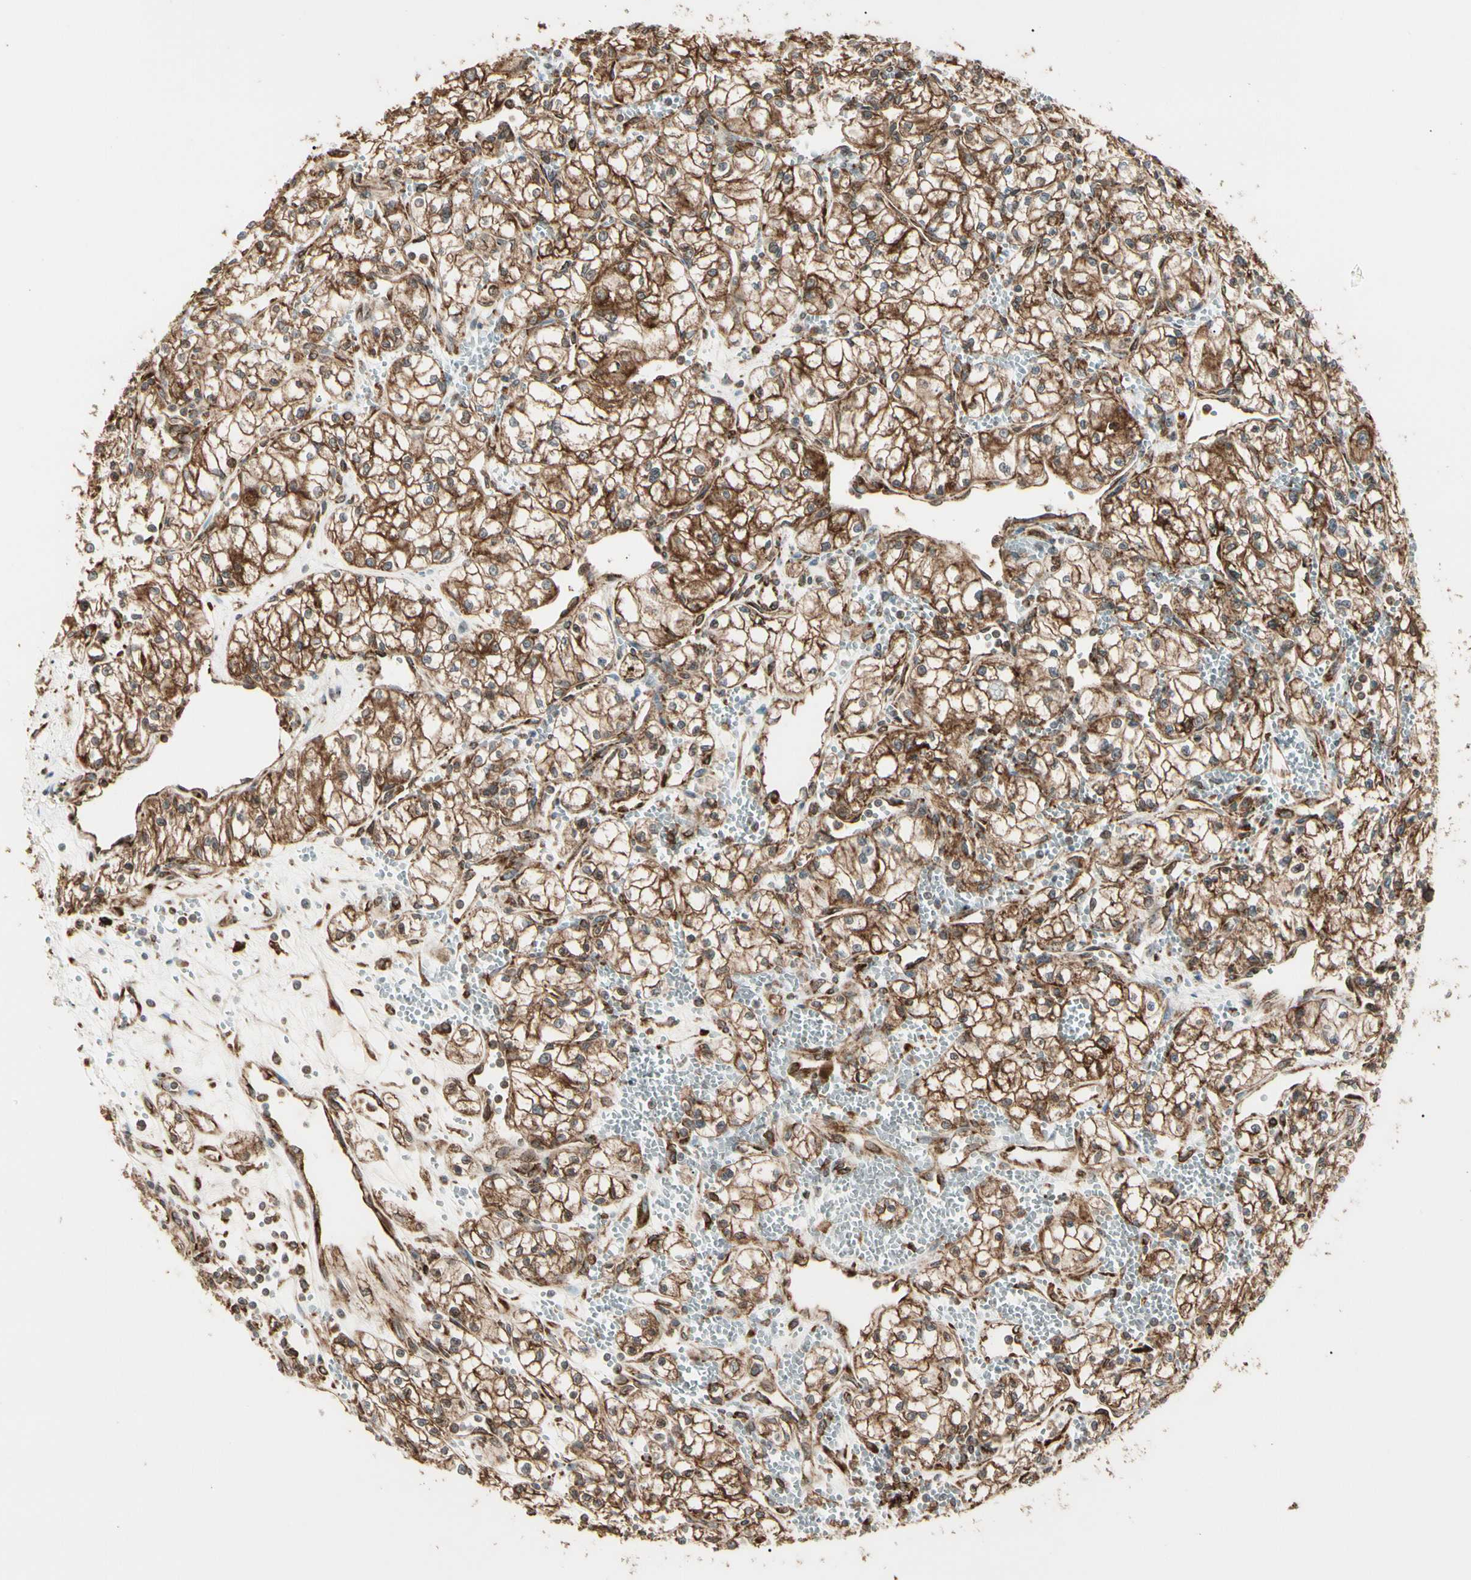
{"staining": {"intensity": "strong", "quantity": ">75%", "location": "cytoplasmic/membranous"}, "tissue": "renal cancer", "cell_type": "Tumor cells", "image_type": "cancer", "snomed": [{"axis": "morphology", "description": "Normal tissue, NOS"}, {"axis": "morphology", "description": "Adenocarcinoma, NOS"}, {"axis": "topography", "description": "Kidney"}], "caption": "The micrograph displays staining of renal cancer, revealing strong cytoplasmic/membranous protein staining (brown color) within tumor cells.", "gene": "HSP90B1", "patient": {"sex": "male", "age": 59}}